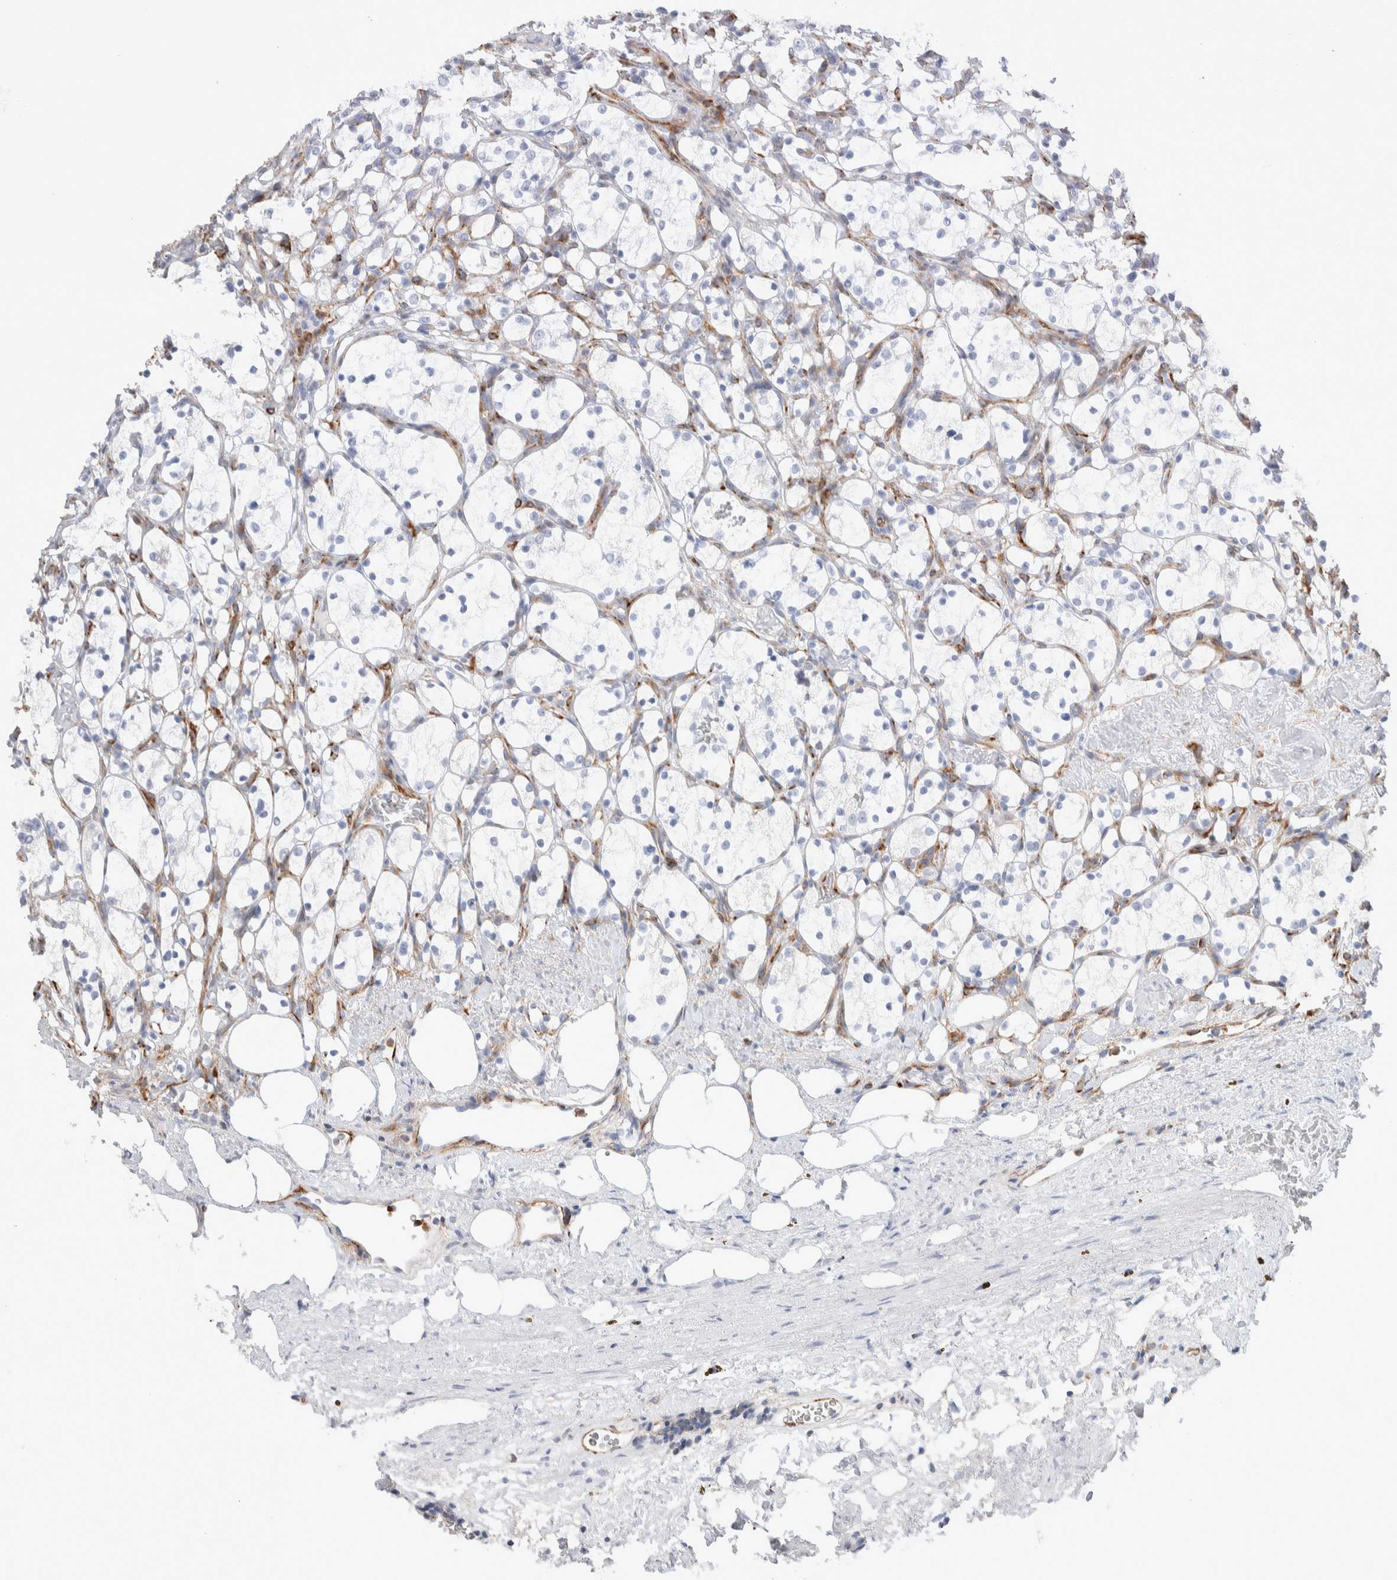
{"staining": {"intensity": "negative", "quantity": "none", "location": "none"}, "tissue": "renal cancer", "cell_type": "Tumor cells", "image_type": "cancer", "snomed": [{"axis": "morphology", "description": "Adenocarcinoma, NOS"}, {"axis": "topography", "description": "Kidney"}], "caption": "High magnification brightfield microscopy of adenocarcinoma (renal) stained with DAB (brown) and counterstained with hematoxylin (blue): tumor cells show no significant positivity.", "gene": "SEPTIN4", "patient": {"sex": "female", "age": 69}}